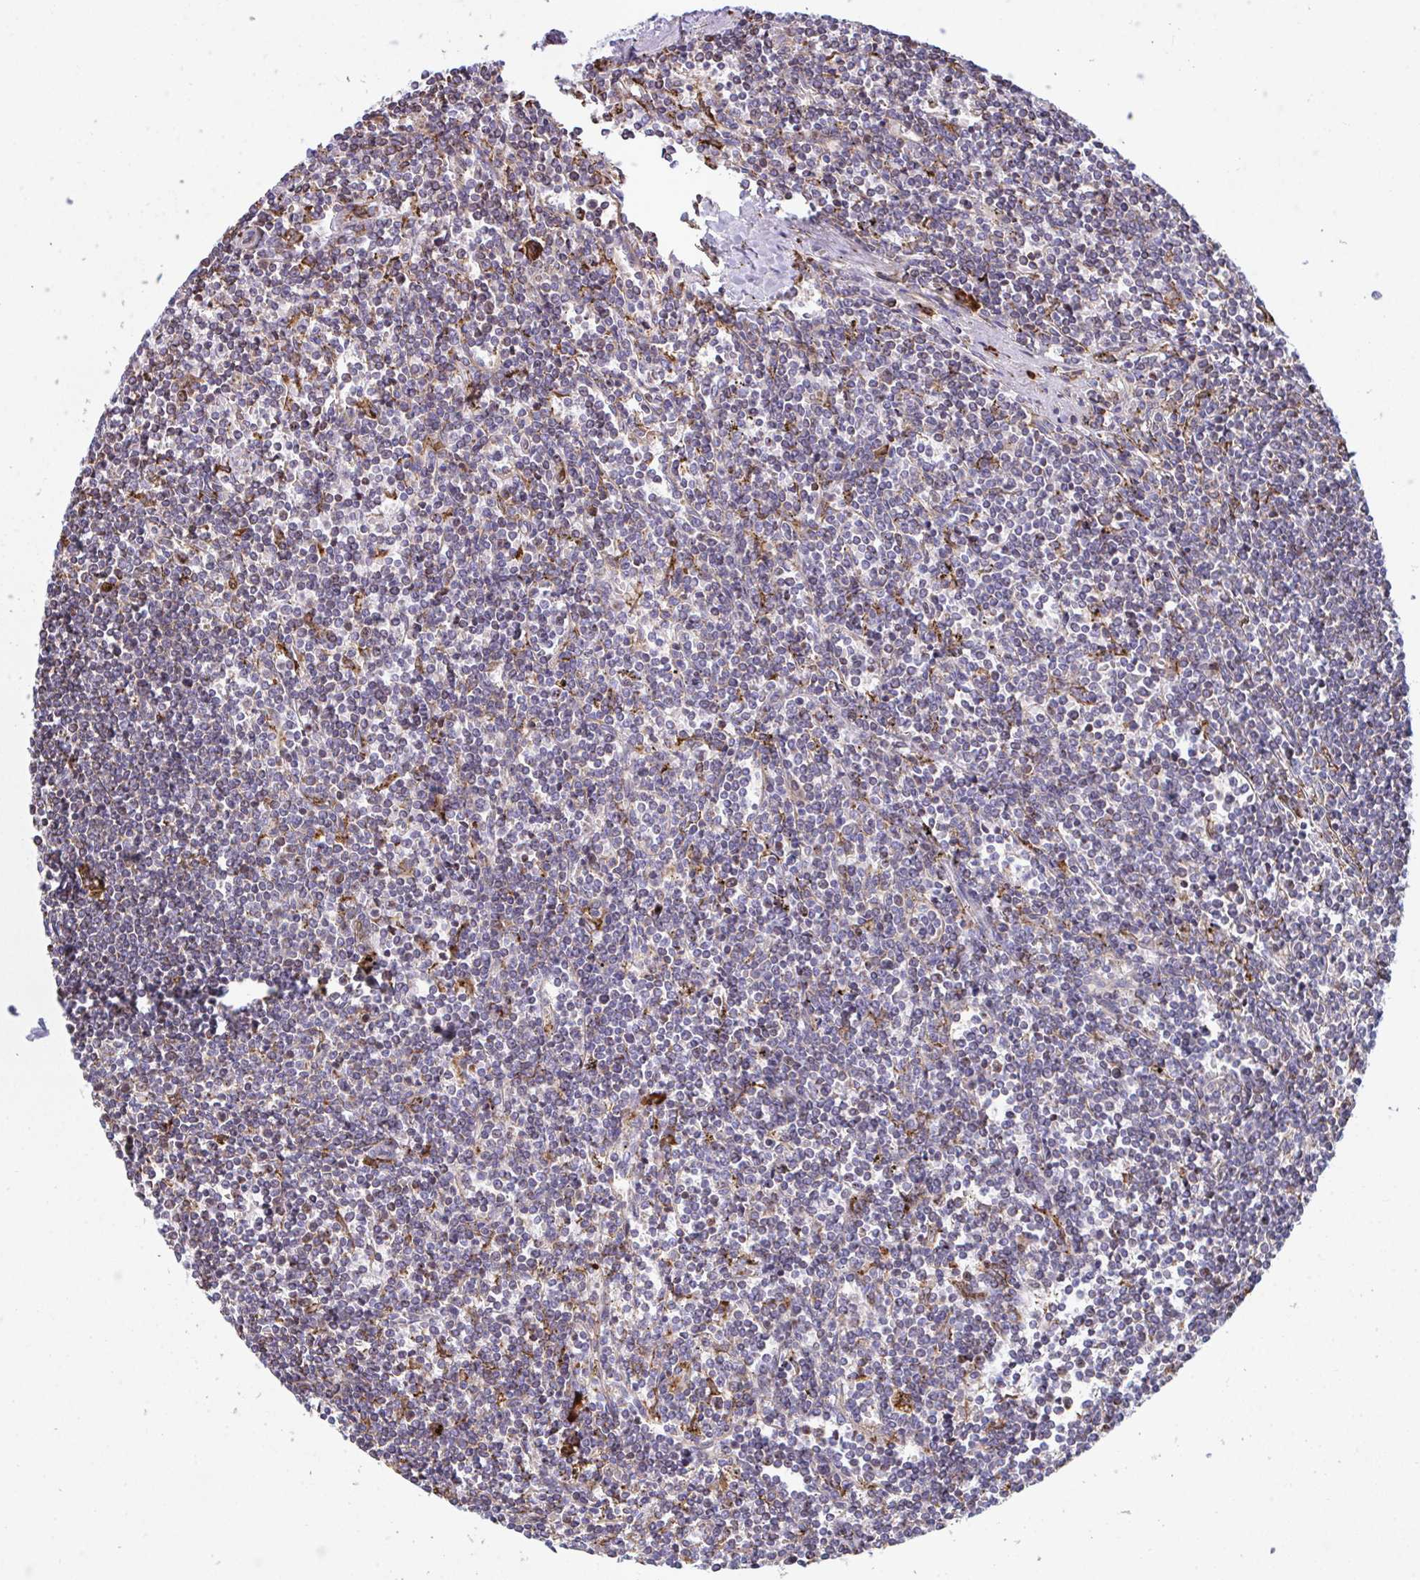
{"staining": {"intensity": "weak", "quantity": "25%-75%", "location": "cytoplasmic/membranous"}, "tissue": "lymphoma", "cell_type": "Tumor cells", "image_type": "cancer", "snomed": [{"axis": "morphology", "description": "Malignant lymphoma, non-Hodgkin's type, Low grade"}, {"axis": "topography", "description": "Spleen"}], "caption": "Malignant lymphoma, non-Hodgkin's type (low-grade) stained with IHC demonstrates weak cytoplasmic/membranous positivity in about 25%-75% of tumor cells.", "gene": "PEAK3", "patient": {"sex": "male", "age": 78}}